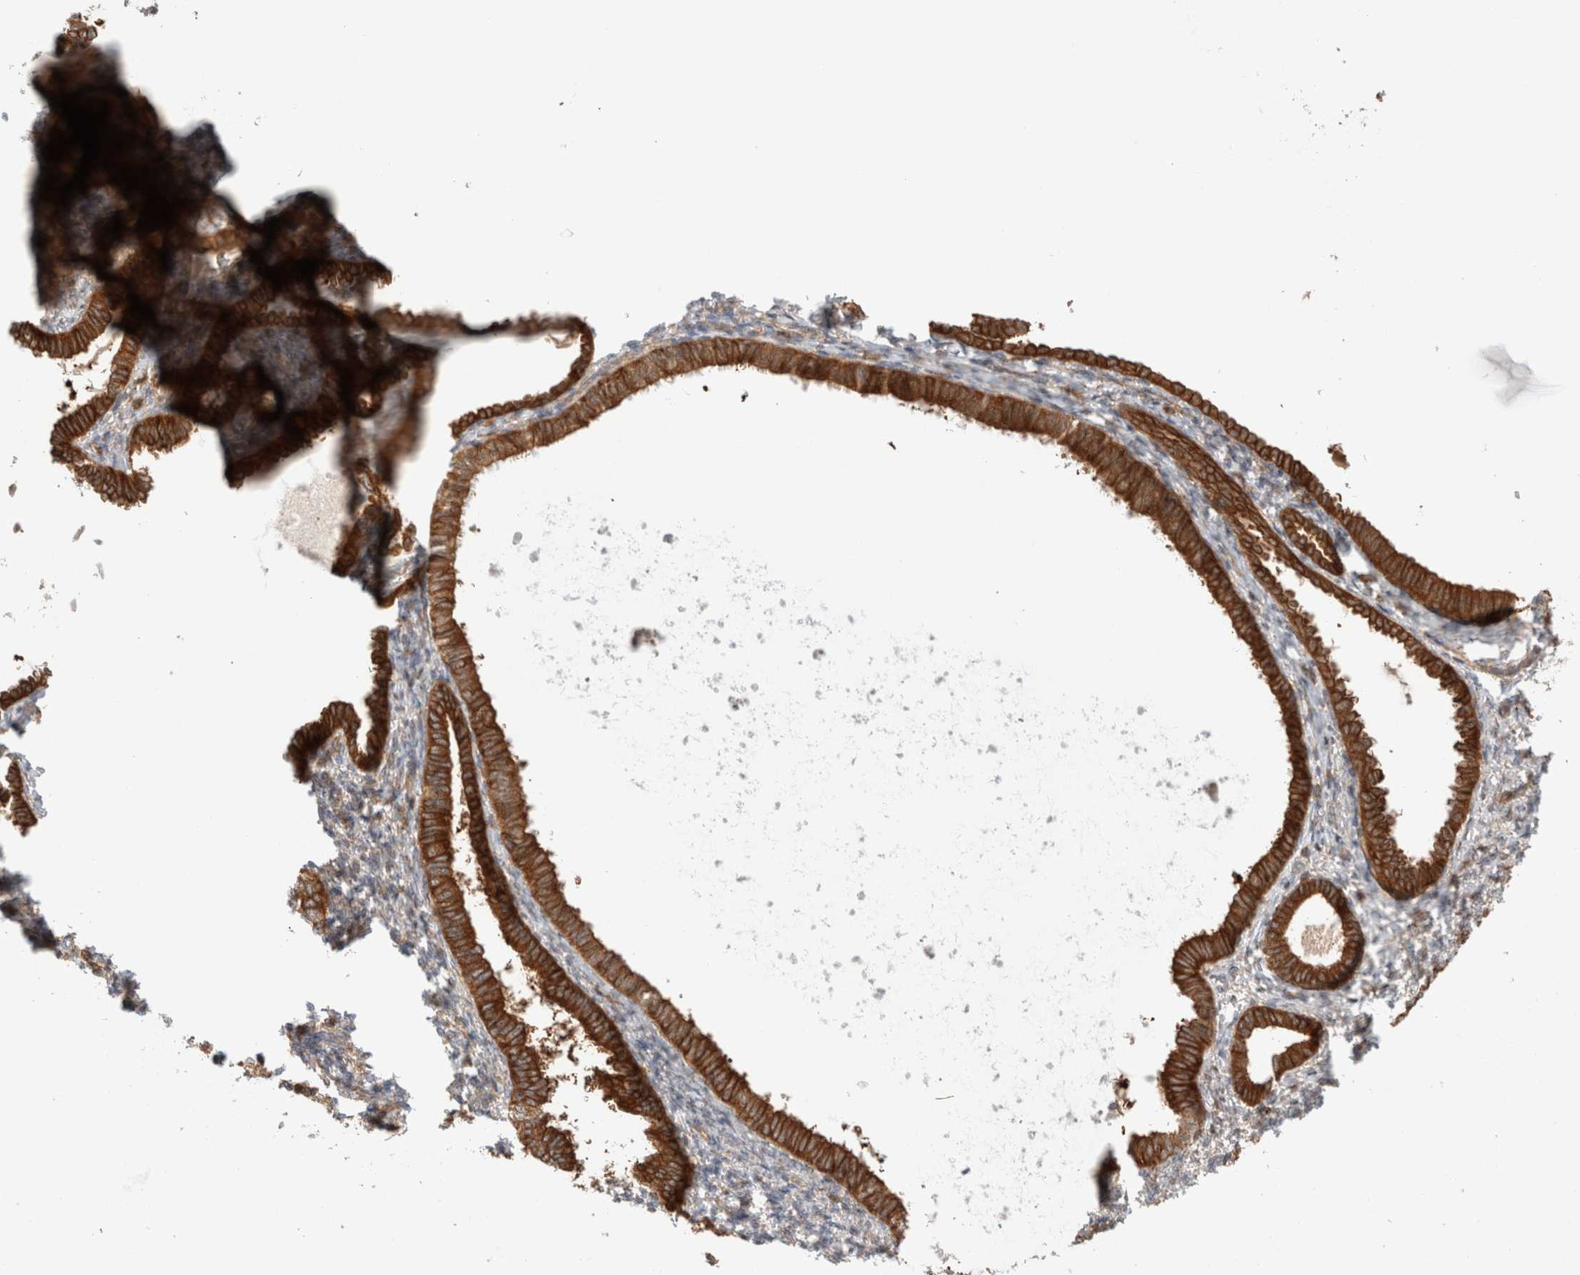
{"staining": {"intensity": "negative", "quantity": "none", "location": "none"}, "tissue": "endometrium", "cell_type": "Cells in endometrial stroma", "image_type": "normal", "snomed": [{"axis": "morphology", "description": "Normal tissue, NOS"}, {"axis": "topography", "description": "Endometrium"}], "caption": "Cells in endometrial stroma are negative for protein expression in unremarkable human endometrium. (DAB (3,3'-diaminobenzidine) IHC, high magnification).", "gene": "KLHL14", "patient": {"sex": "female", "age": 77}}